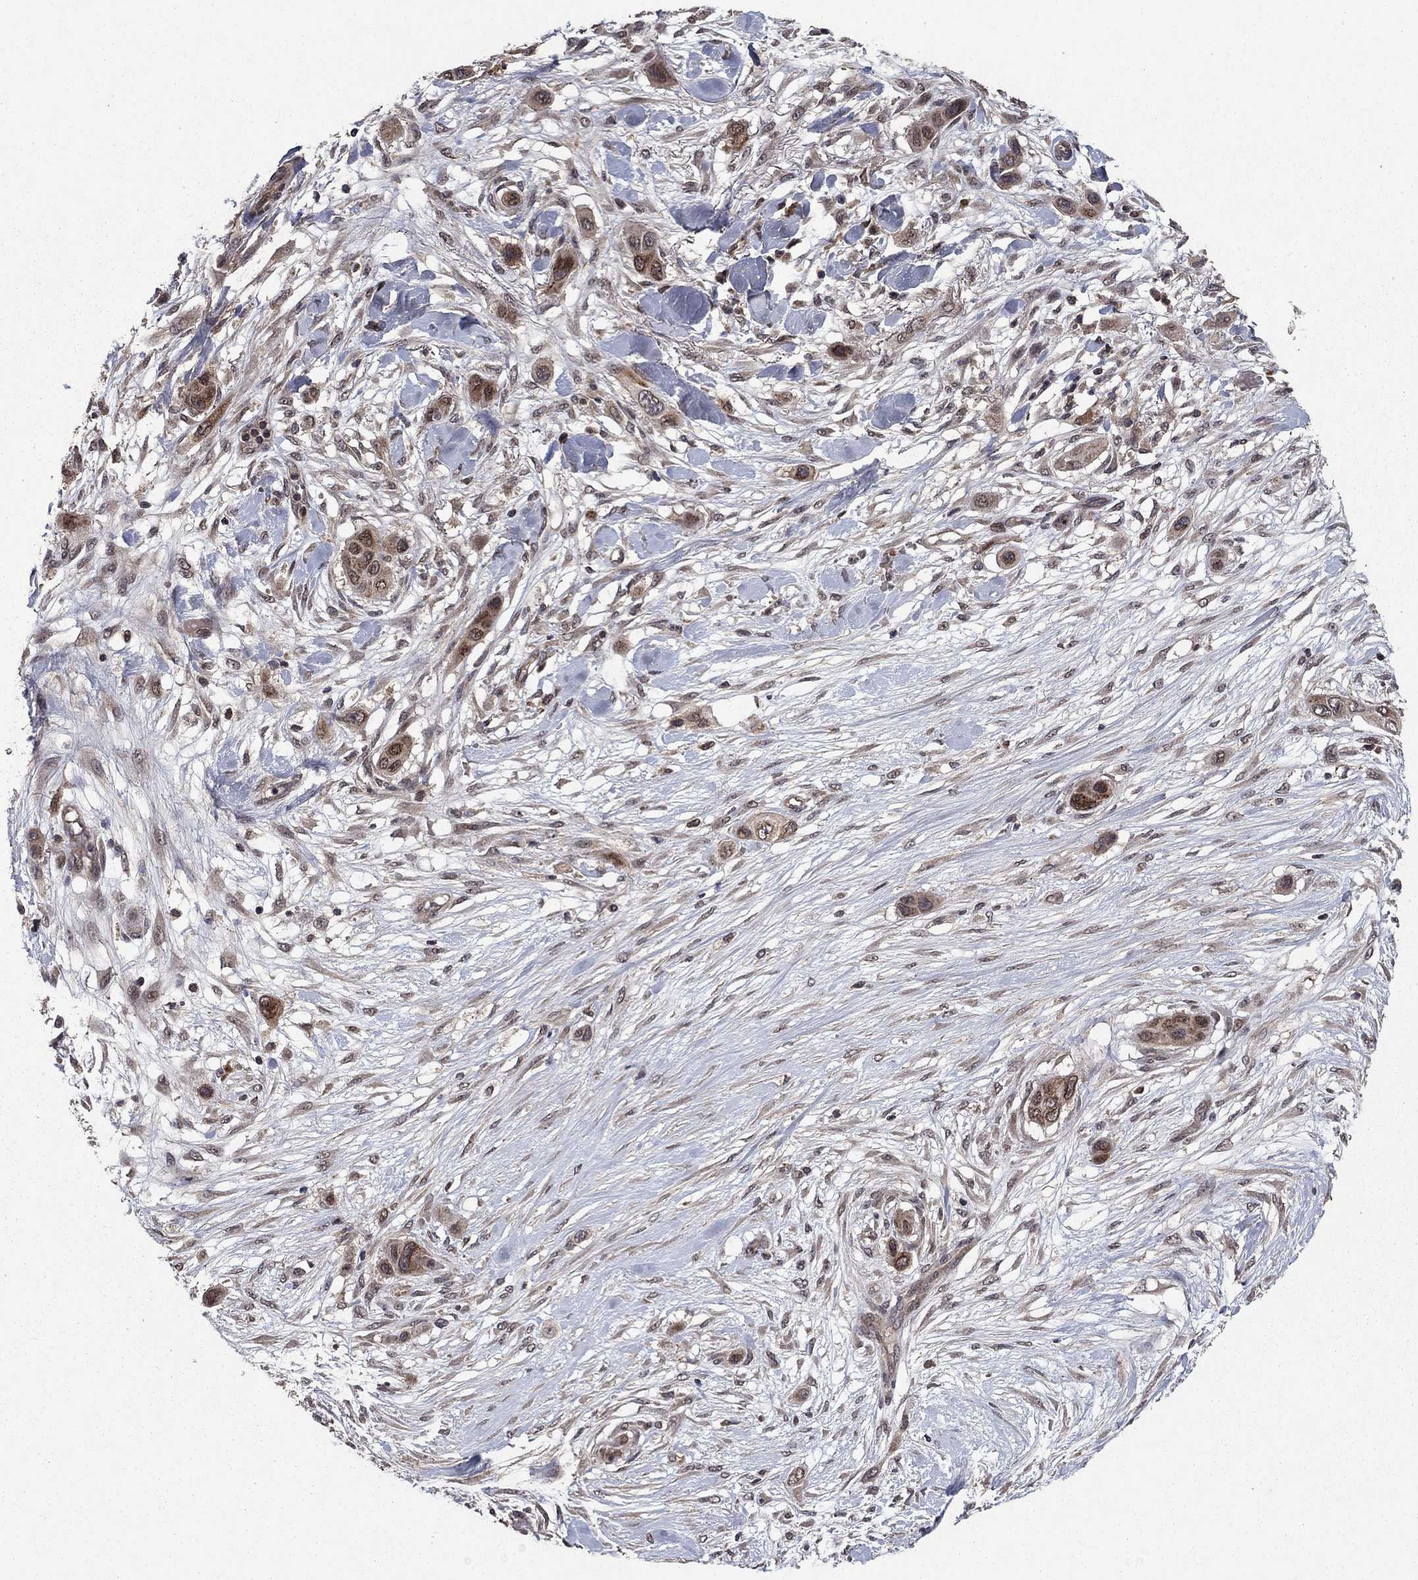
{"staining": {"intensity": "moderate", "quantity": "<25%", "location": "cytoplasmic/membranous"}, "tissue": "skin cancer", "cell_type": "Tumor cells", "image_type": "cancer", "snomed": [{"axis": "morphology", "description": "Squamous cell carcinoma, NOS"}, {"axis": "topography", "description": "Skin"}], "caption": "A brown stain labels moderate cytoplasmic/membranous expression of a protein in human squamous cell carcinoma (skin) tumor cells.", "gene": "DHRS1", "patient": {"sex": "male", "age": 79}}